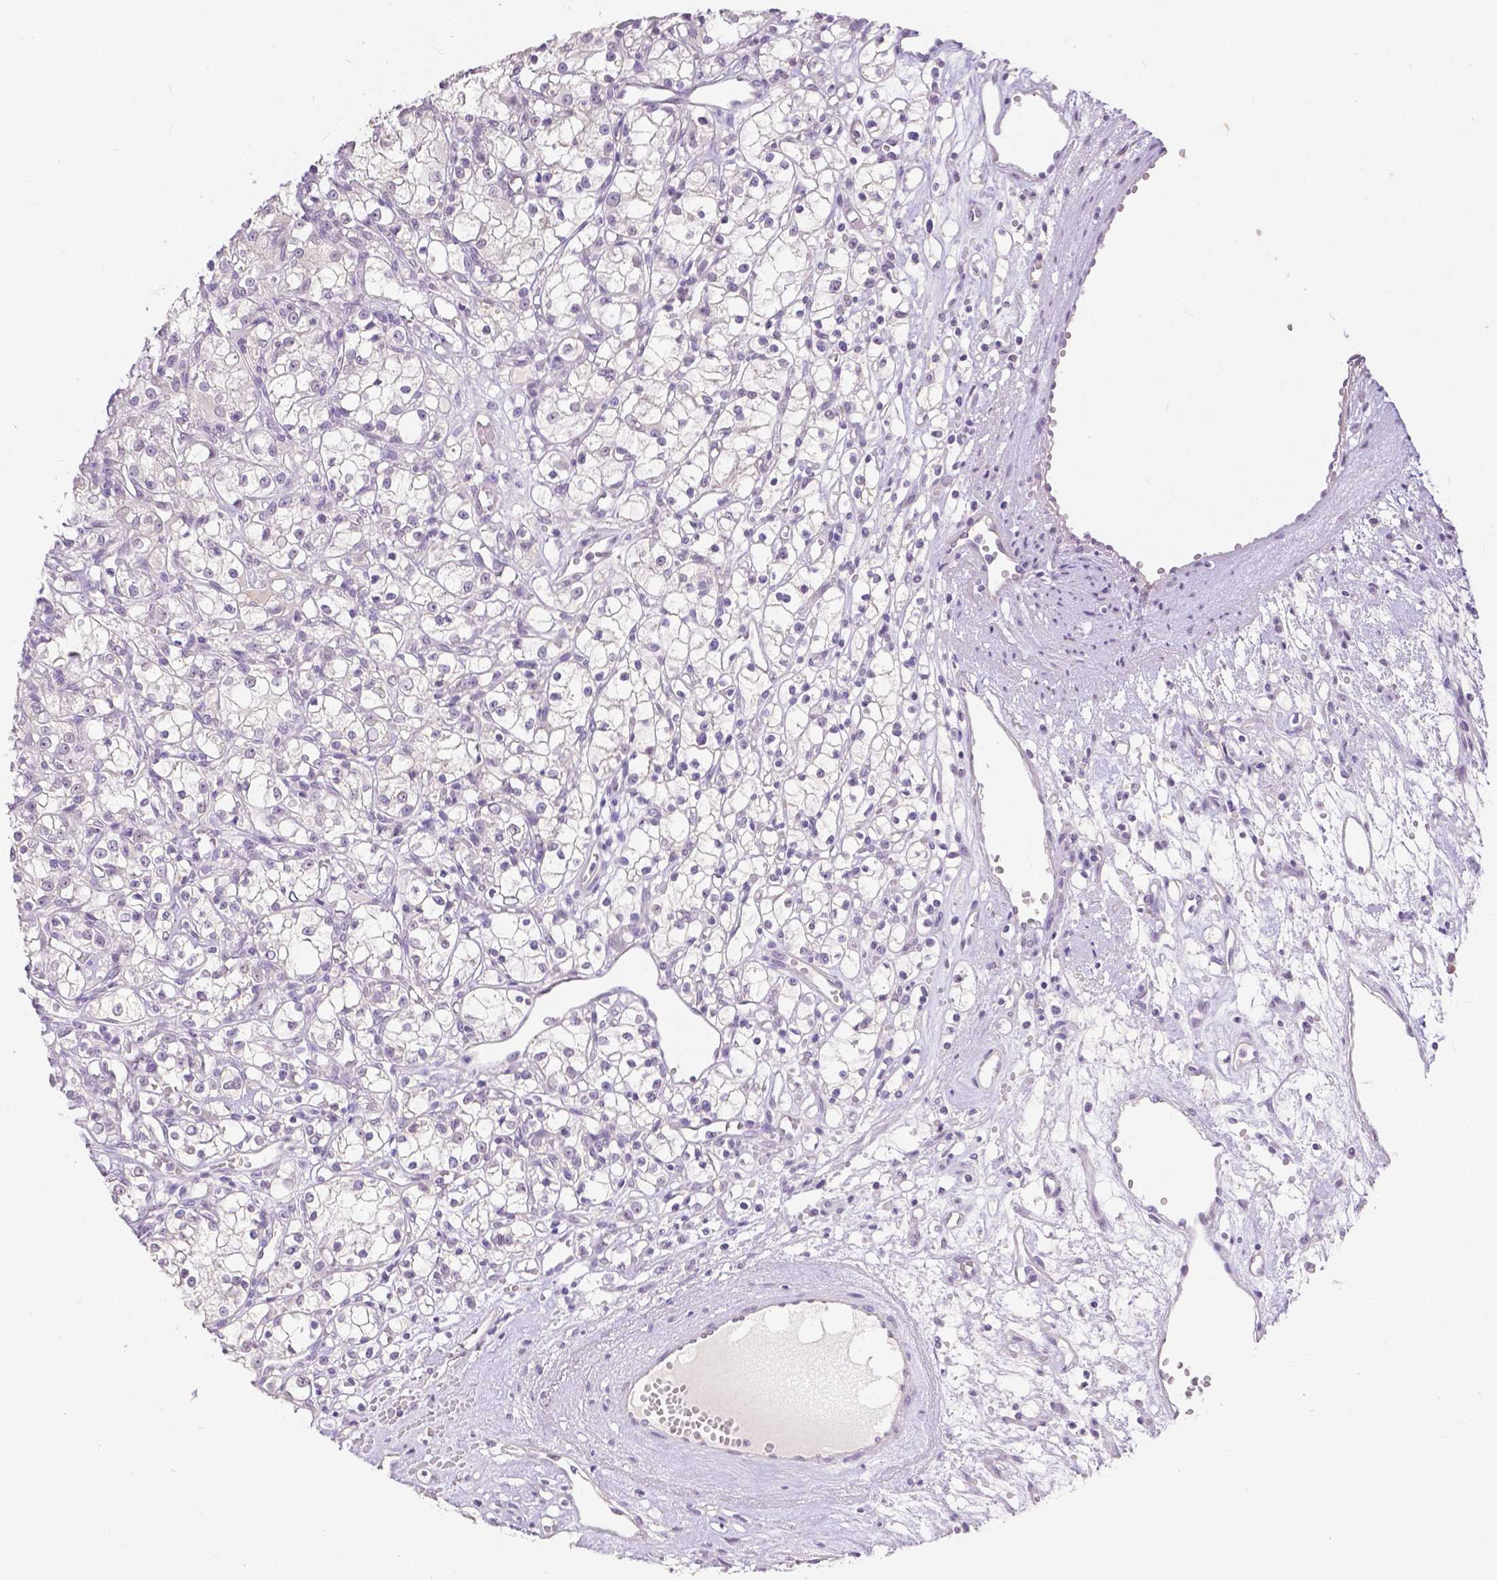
{"staining": {"intensity": "negative", "quantity": "none", "location": "none"}, "tissue": "renal cancer", "cell_type": "Tumor cells", "image_type": "cancer", "snomed": [{"axis": "morphology", "description": "Adenocarcinoma, NOS"}, {"axis": "topography", "description": "Kidney"}], "caption": "Immunohistochemistry micrograph of neoplastic tissue: human renal adenocarcinoma stained with DAB (3,3'-diaminobenzidine) demonstrates no significant protein positivity in tumor cells. (Stains: DAB IHC with hematoxylin counter stain, Microscopy: brightfield microscopy at high magnification).", "gene": "OCLN", "patient": {"sex": "female", "age": 59}}